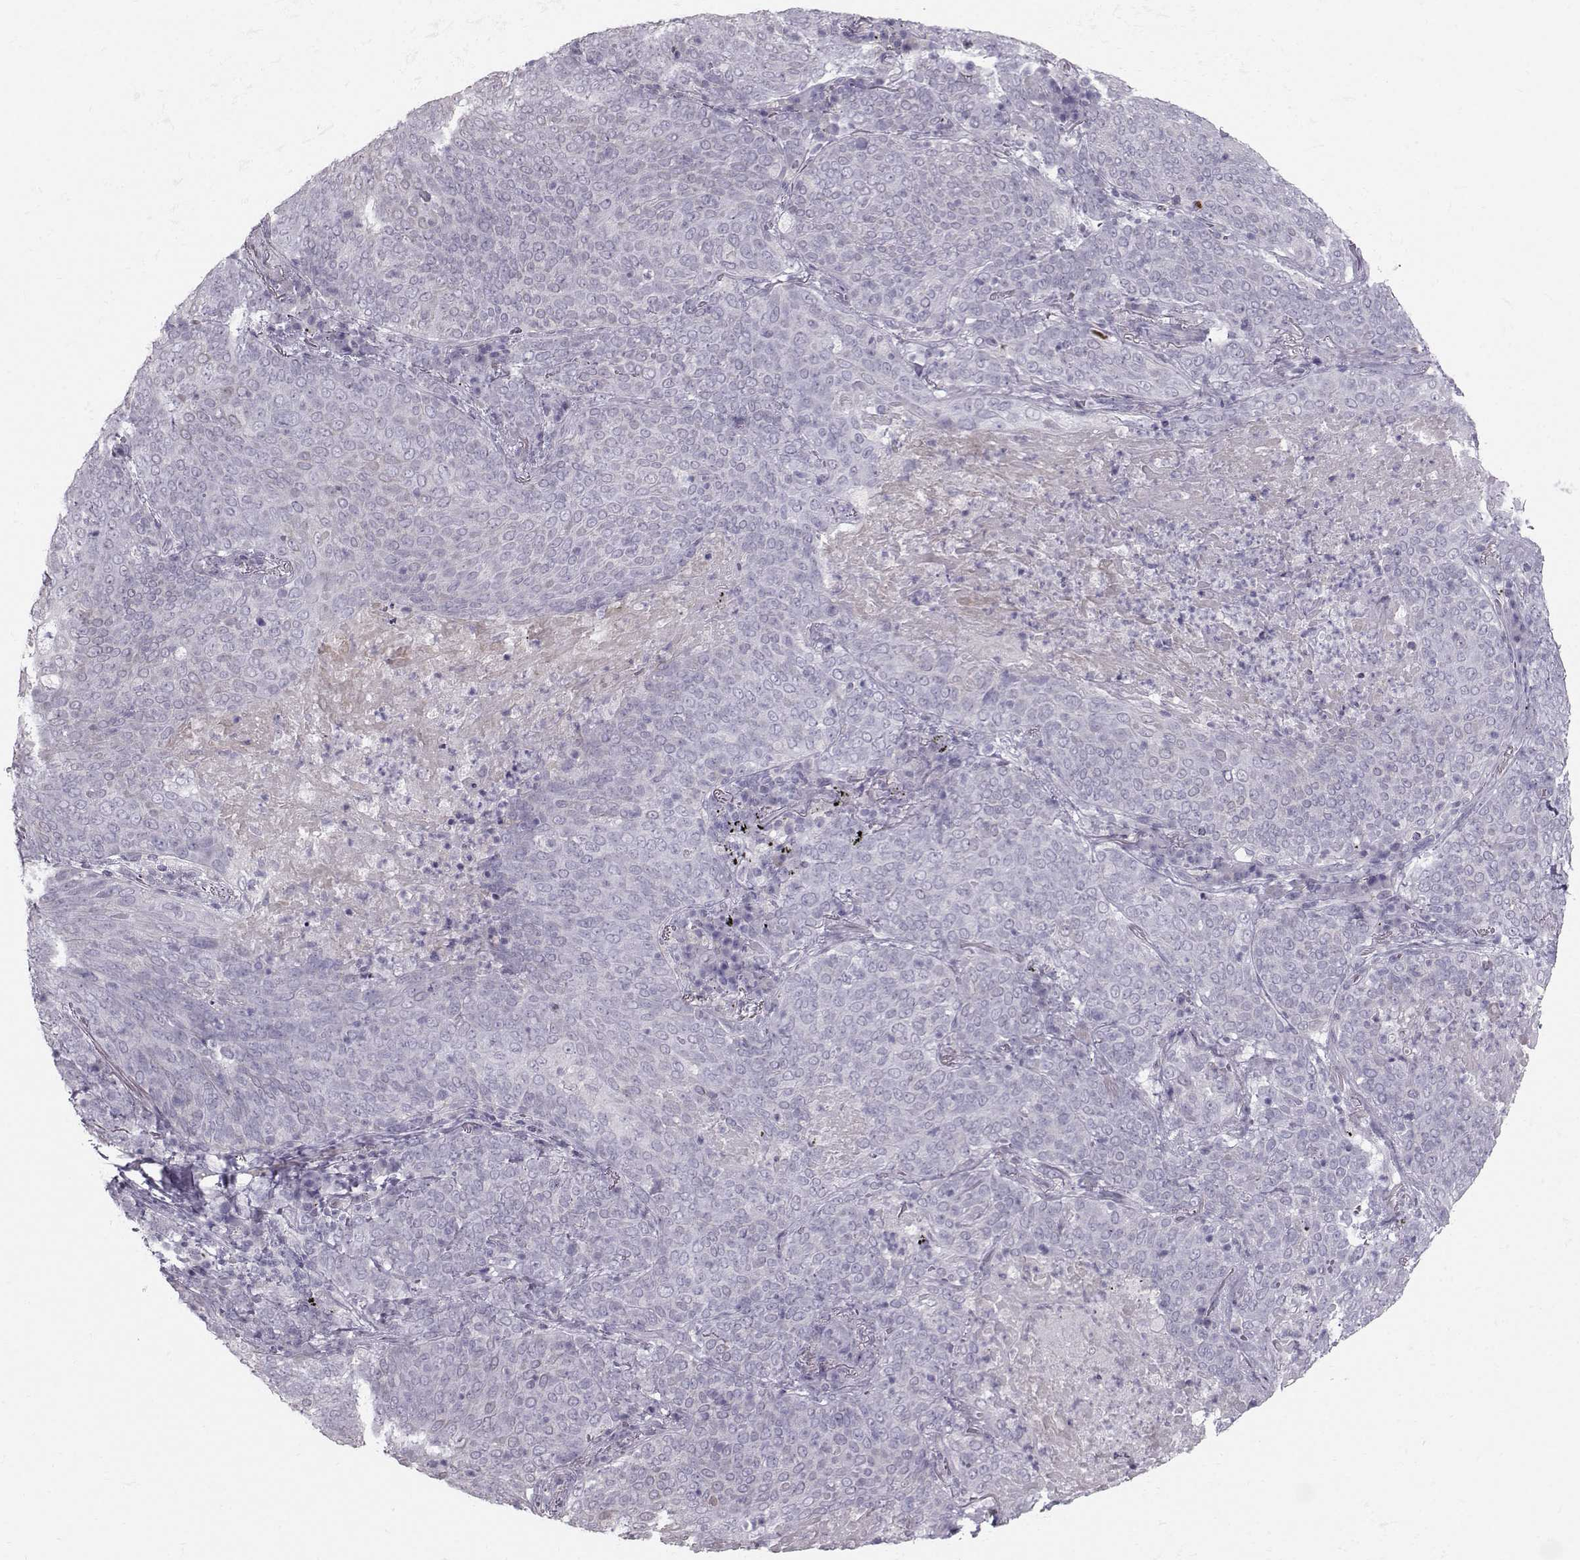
{"staining": {"intensity": "negative", "quantity": "none", "location": "none"}, "tissue": "lung cancer", "cell_type": "Tumor cells", "image_type": "cancer", "snomed": [{"axis": "morphology", "description": "Squamous cell carcinoma, NOS"}, {"axis": "topography", "description": "Lung"}], "caption": "Micrograph shows no significant protein positivity in tumor cells of lung cancer (squamous cell carcinoma). (Immunohistochemistry (ihc), brightfield microscopy, high magnification).", "gene": "CASR", "patient": {"sex": "male", "age": 82}}